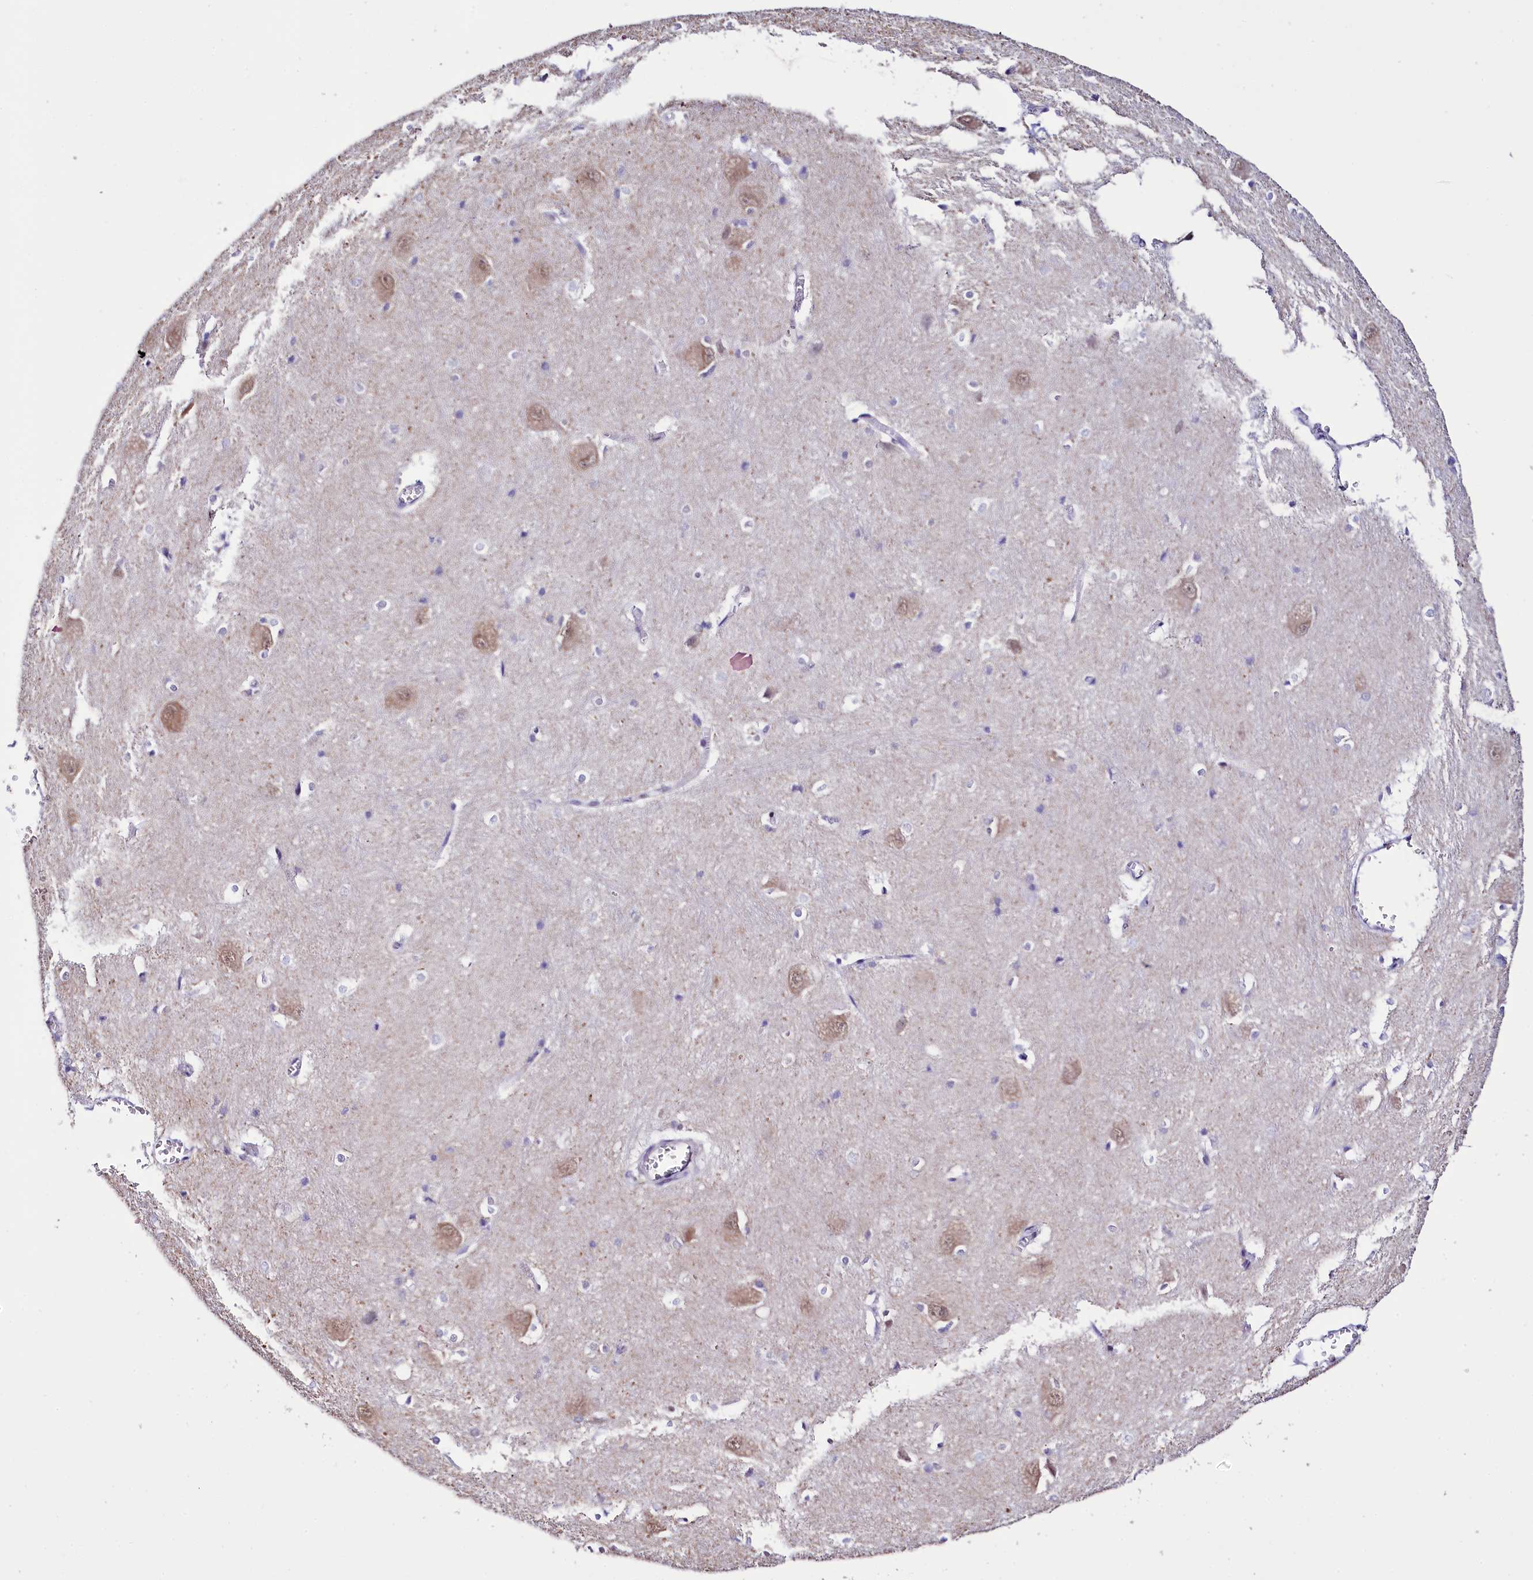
{"staining": {"intensity": "weak", "quantity": "<25%", "location": "cytoplasmic/membranous"}, "tissue": "caudate", "cell_type": "Glial cells", "image_type": "normal", "snomed": [{"axis": "morphology", "description": "Normal tissue, NOS"}, {"axis": "topography", "description": "Lateral ventricle wall"}], "caption": "Caudate stained for a protein using immunohistochemistry (IHC) shows no positivity glial cells.", "gene": "SPATS2", "patient": {"sex": "male", "age": 37}}